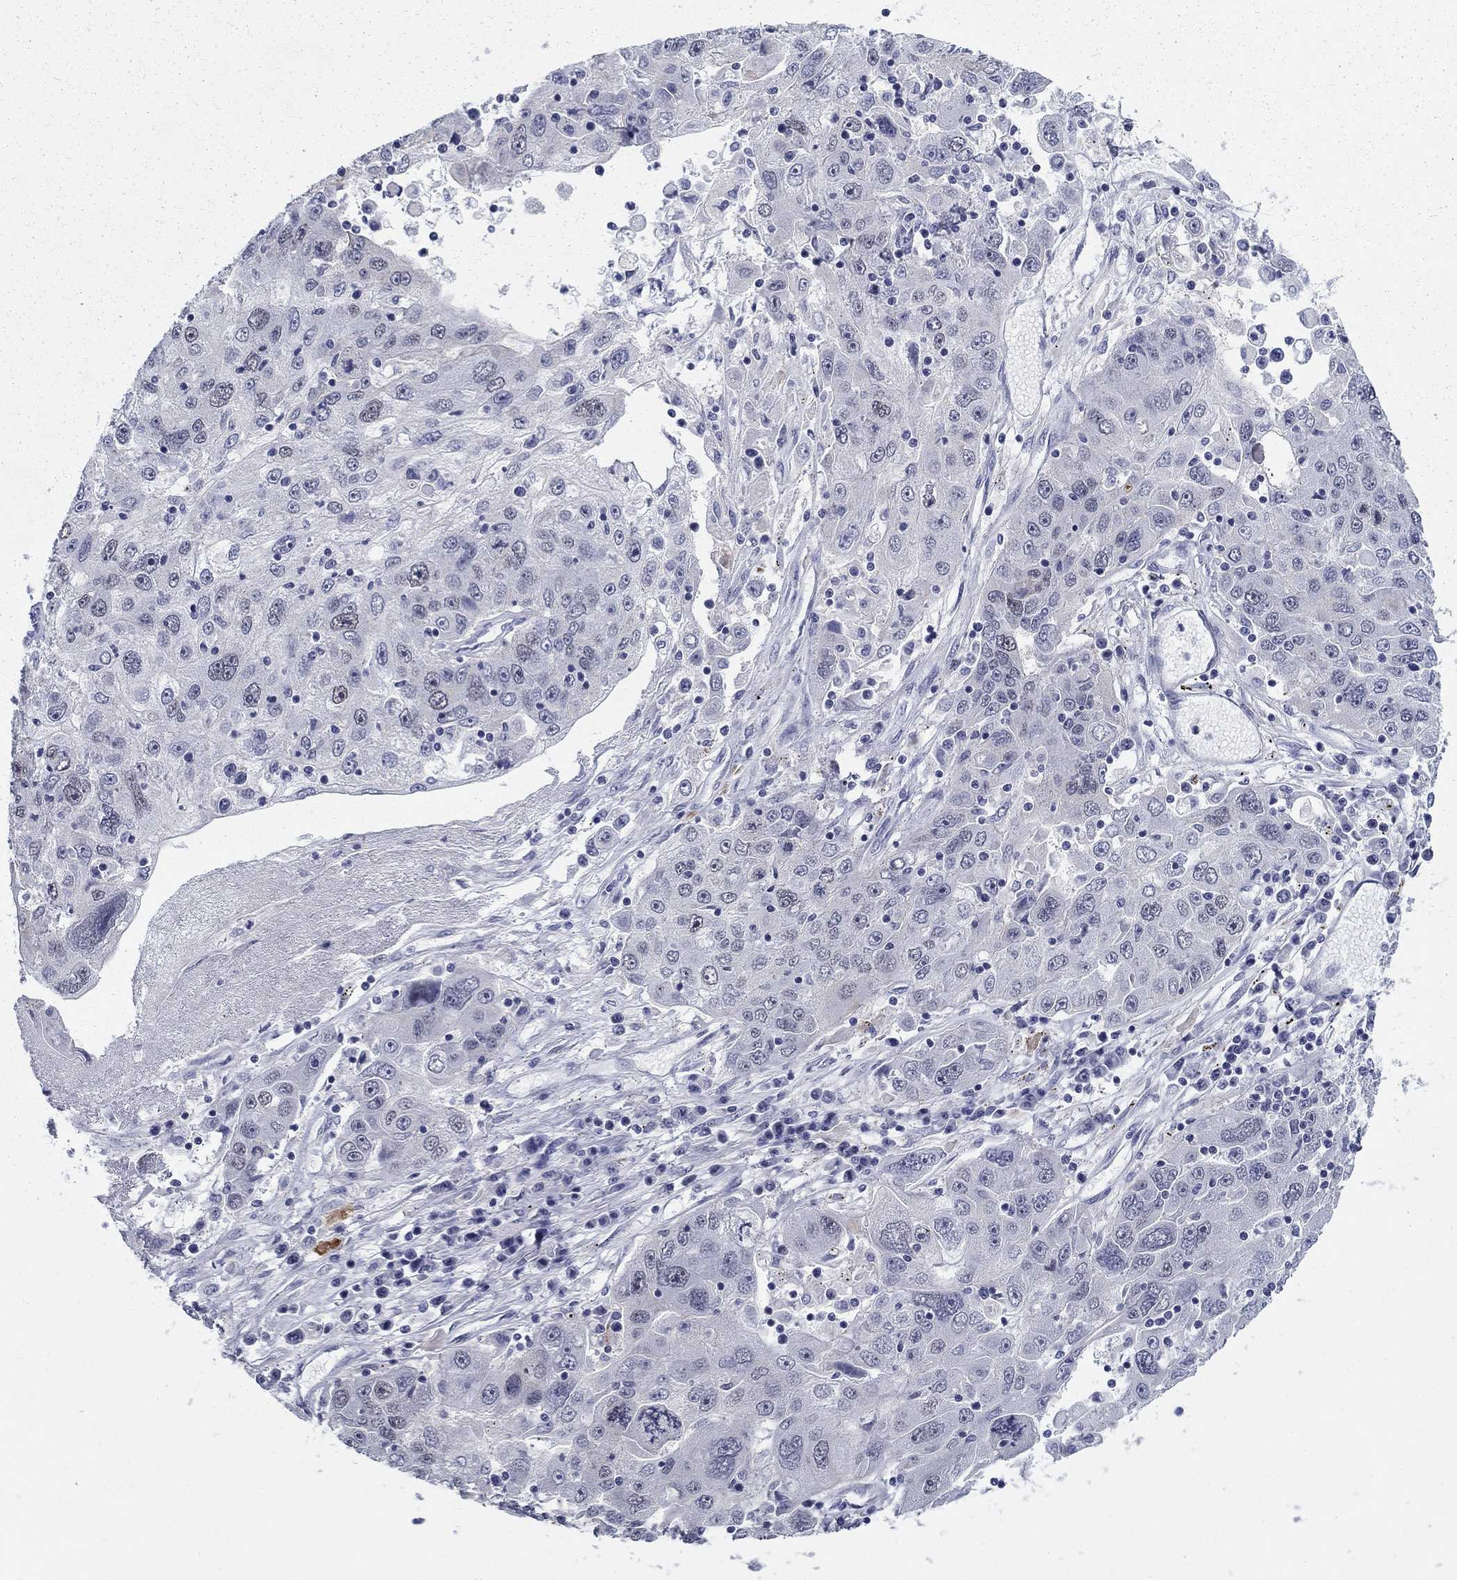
{"staining": {"intensity": "negative", "quantity": "none", "location": "none"}, "tissue": "stomach cancer", "cell_type": "Tumor cells", "image_type": "cancer", "snomed": [{"axis": "morphology", "description": "Adenocarcinoma, NOS"}, {"axis": "topography", "description": "Stomach"}], "caption": "Immunohistochemical staining of human stomach adenocarcinoma exhibits no significant positivity in tumor cells. (DAB (3,3'-diaminobenzidine) immunohistochemistry (IHC), high magnification).", "gene": "C4orf19", "patient": {"sex": "male", "age": 56}}